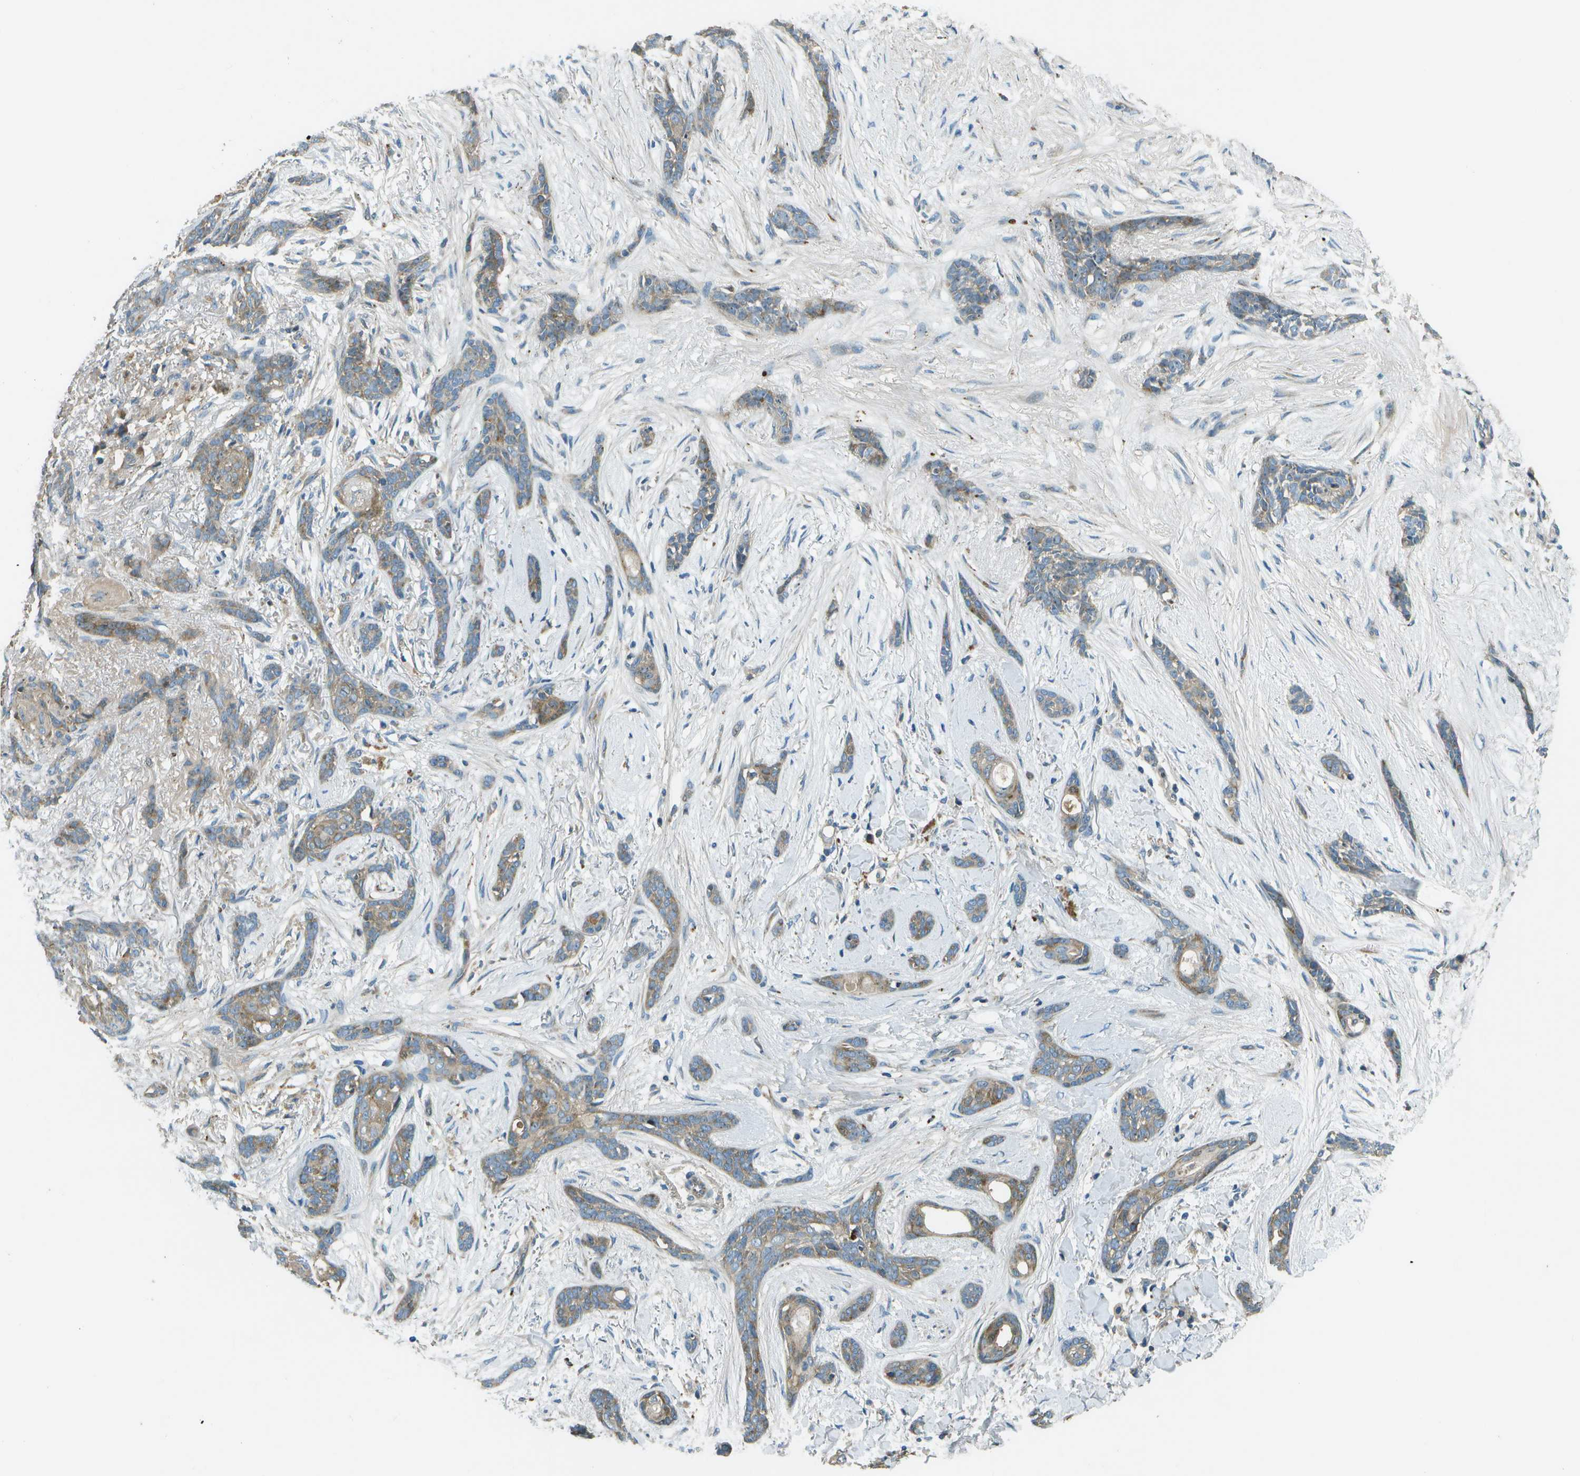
{"staining": {"intensity": "moderate", "quantity": "25%-75%", "location": "cytoplasmic/membranous"}, "tissue": "skin cancer", "cell_type": "Tumor cells", "image_type": "cancer", "snomed": [{"axis": "morphology", "description": "Basal cell carcinoma"}, {"axis": "morphology", "description": "Adnexal tumor, benign"}, {"axis": "topography", "description": "Skin"}], "caption": "Immunohistochemical staining of human skin basal cell carcinoma displays medium levels of moderate cytoplasmic/membranous protein staining in about 25%-75% of tumor cells.", "gene": "PXYLP1", "patient": {"sex": "female", "age": 42}}